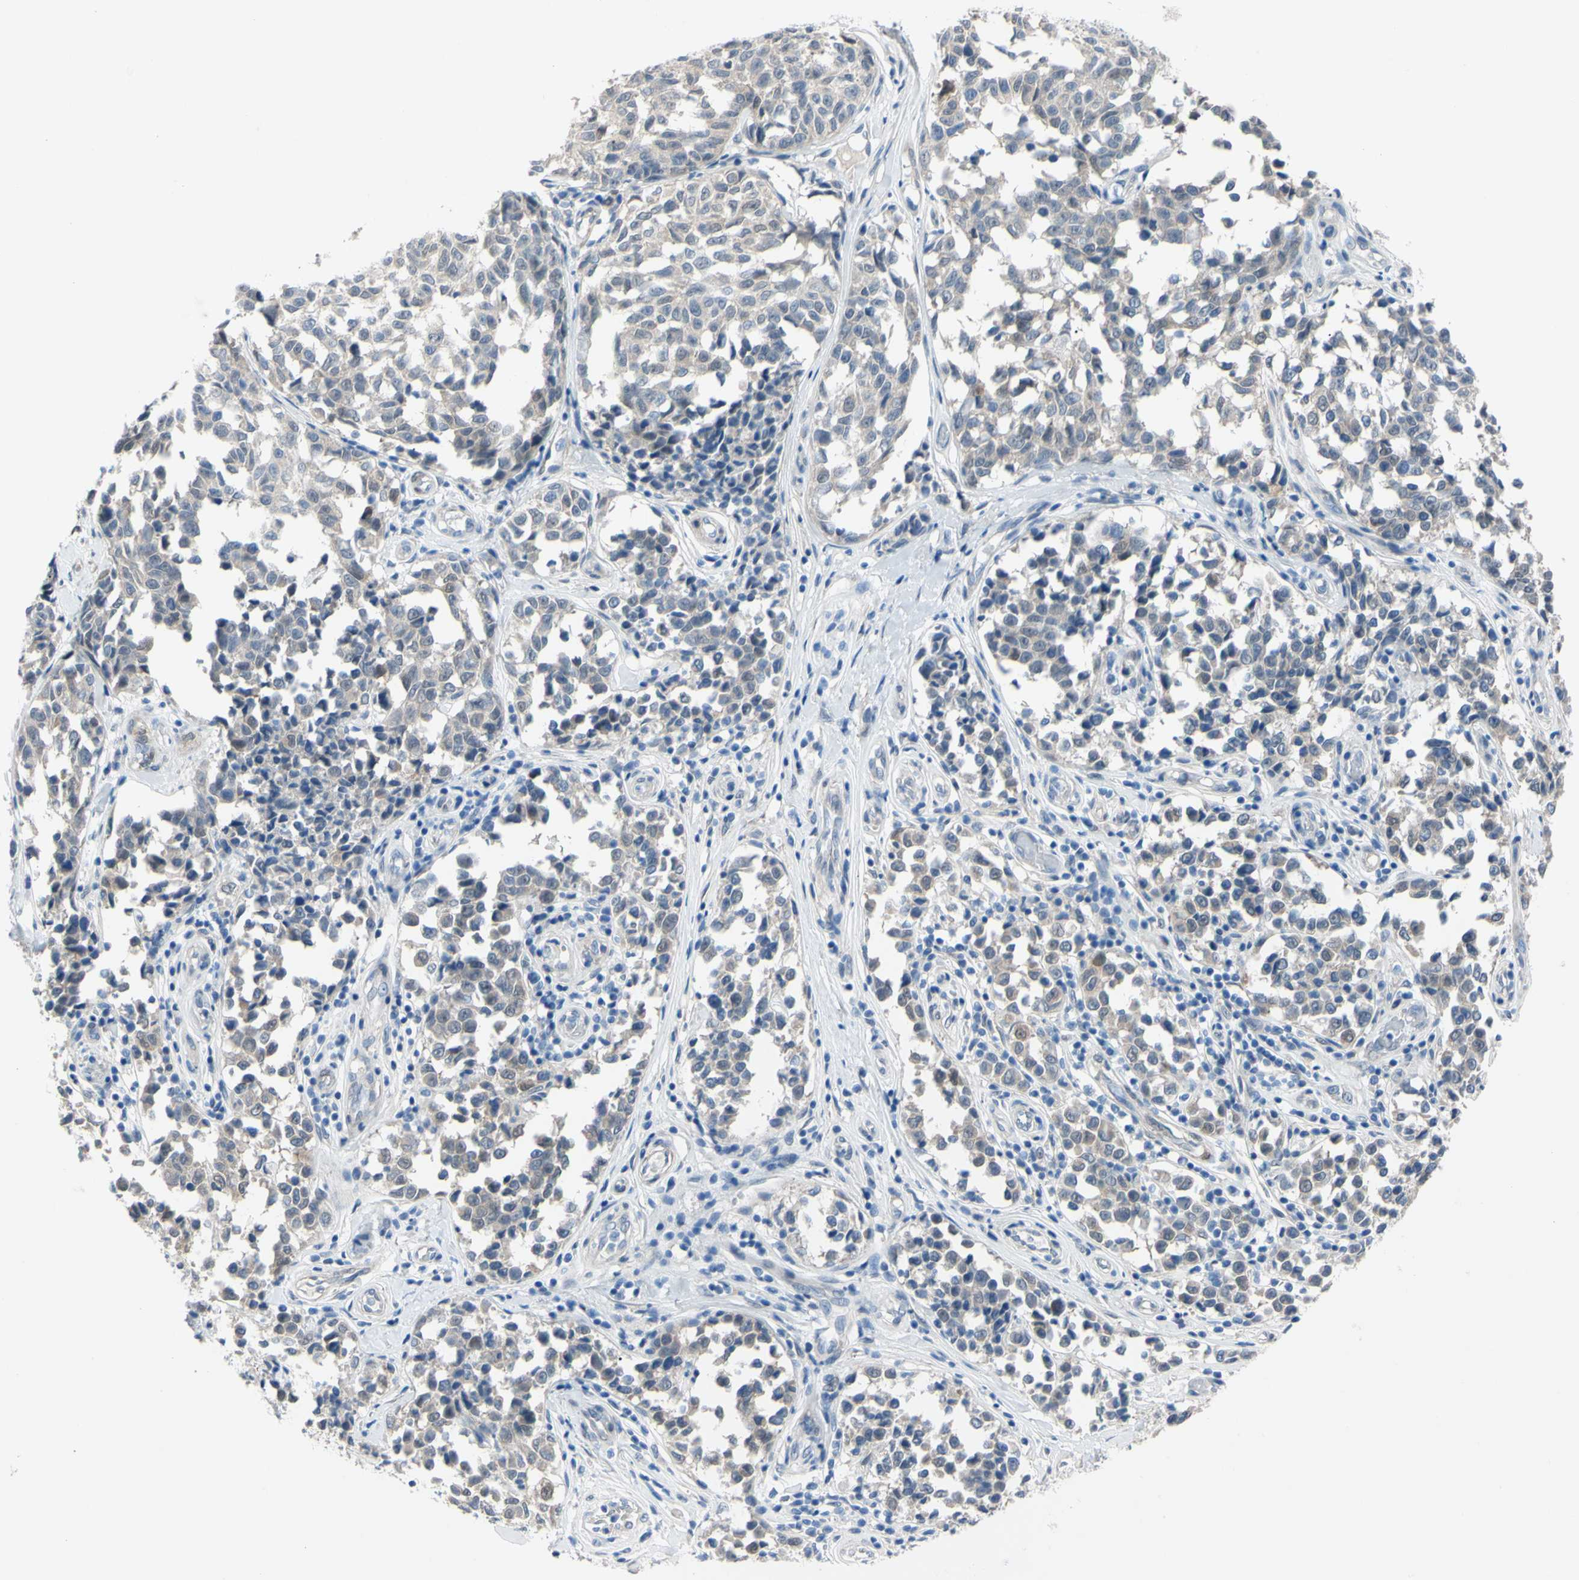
{"staining": {"intensity": "weak", "quantity": "<25%", "location": "cytoplasmic/membranous"}, "tissue": "melanoma", "cell_type": "Tumor cells", "image_type": "cancer", "snomed": [{"axis": "morphology", "description": "Malignant melanoma, NOS"}, {"axis": "topography", "description": "Skin"}], "caption": "IHC micrograph of neoplastic tissue: human malignant melanoma stained with DAB demonstrates no significant protein staining in tumor cells.", "gene": "NOL3", "patient": {"sex": "female", "age": 64}}